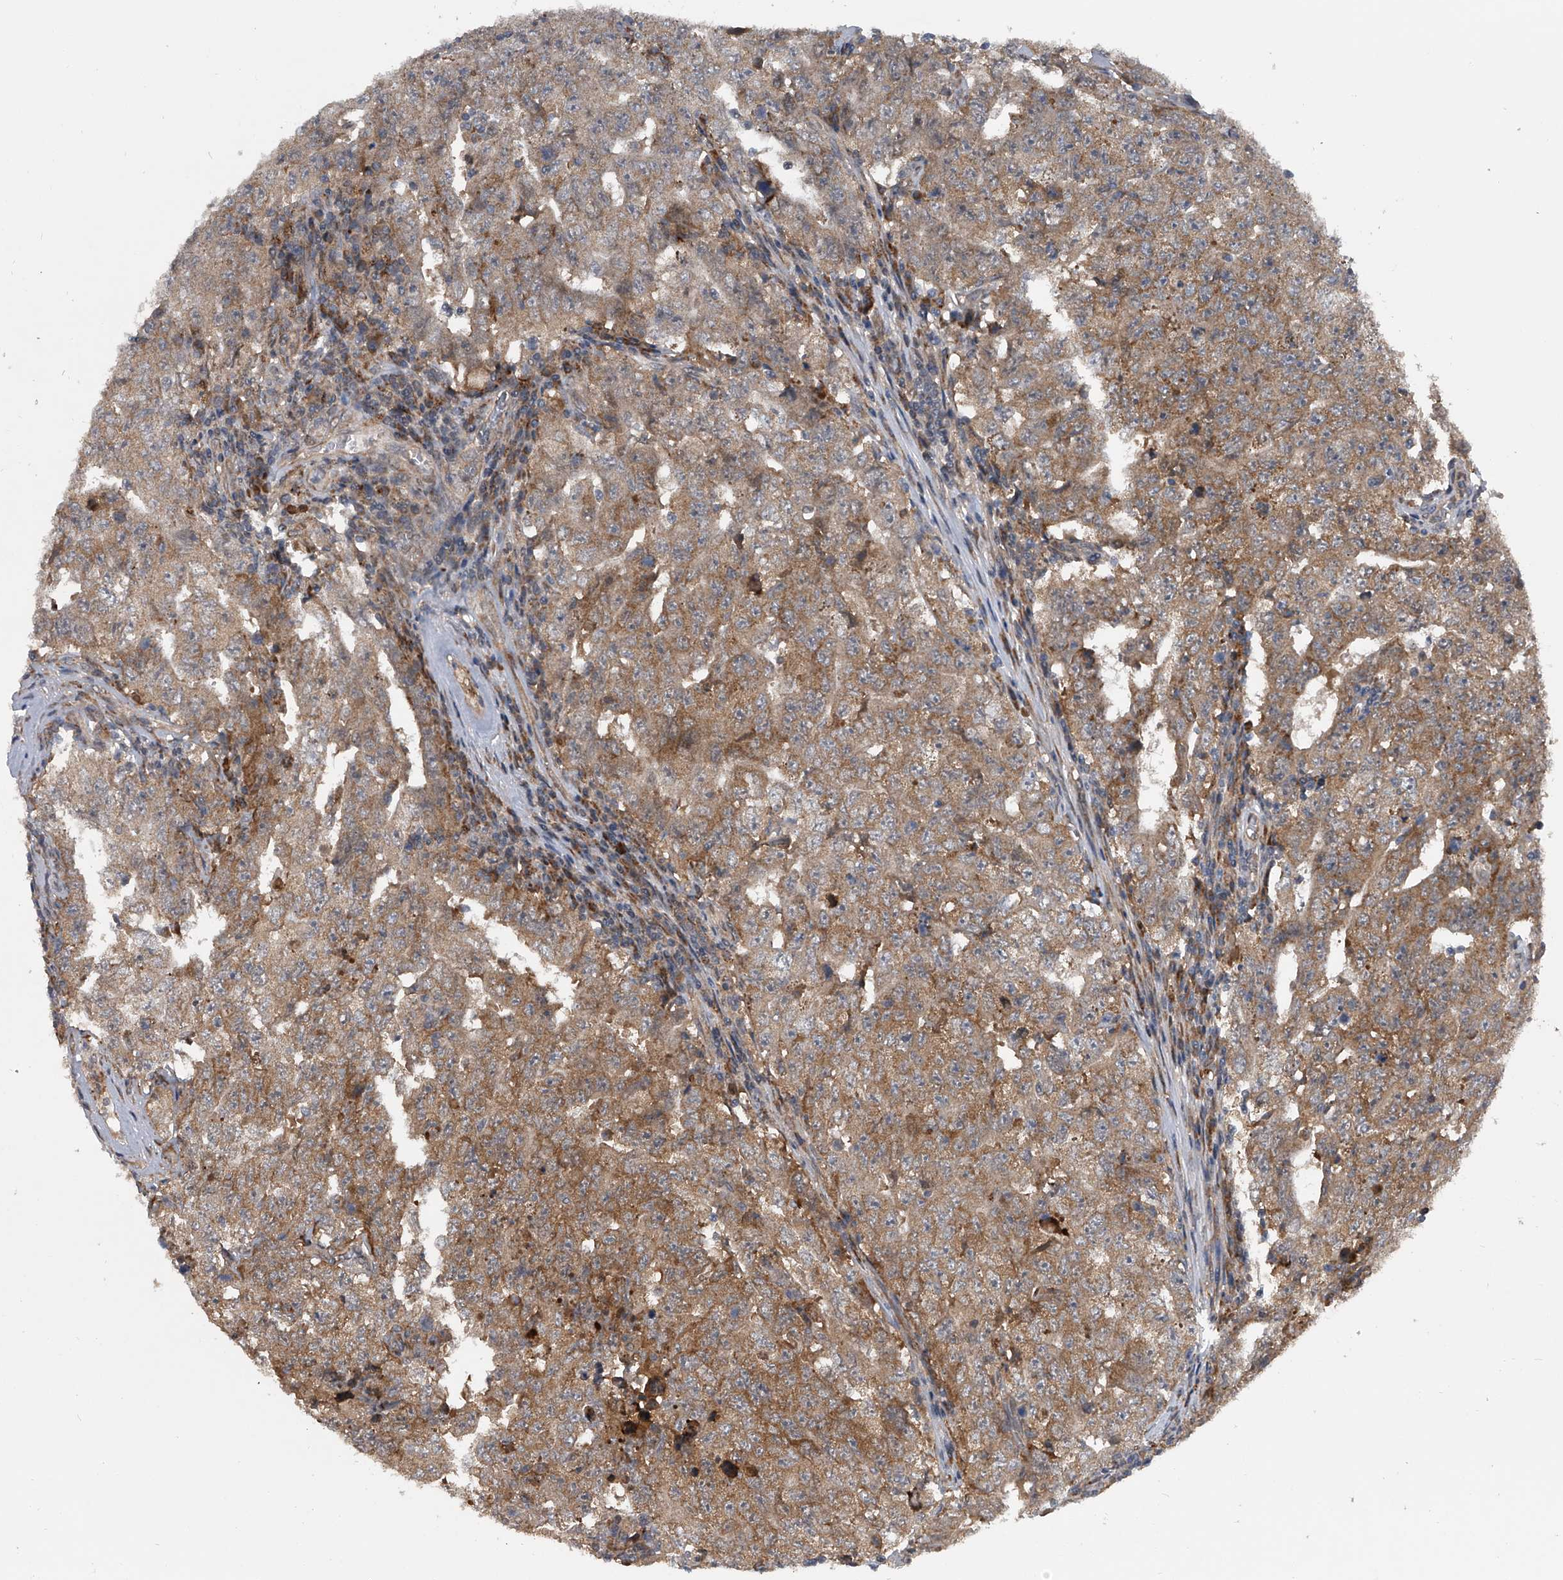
{"staining": {"intensity": "moderate", "quantity": ">75%", "location": "cytoplasmic/membranous"}, "tissue": "testis cancer", "cell_type": "Tumor cells", "image_type": "cancer", "snomed": [{"axis": "morphology", "description": "Carcinoma, Embryonal, NOS"}, {"axis": "topography", "description": "Testis"}], "caption": "An immunohistochemistry micrograph of neoplastic tissue is shown. Protein staining in brown highlights moderate cytoplasmic/membranous positivity in testis embryonal carcinoma within tumor cells.", "gene": "GEMIN8", "patient": {"sex": "male", "age": 26}}